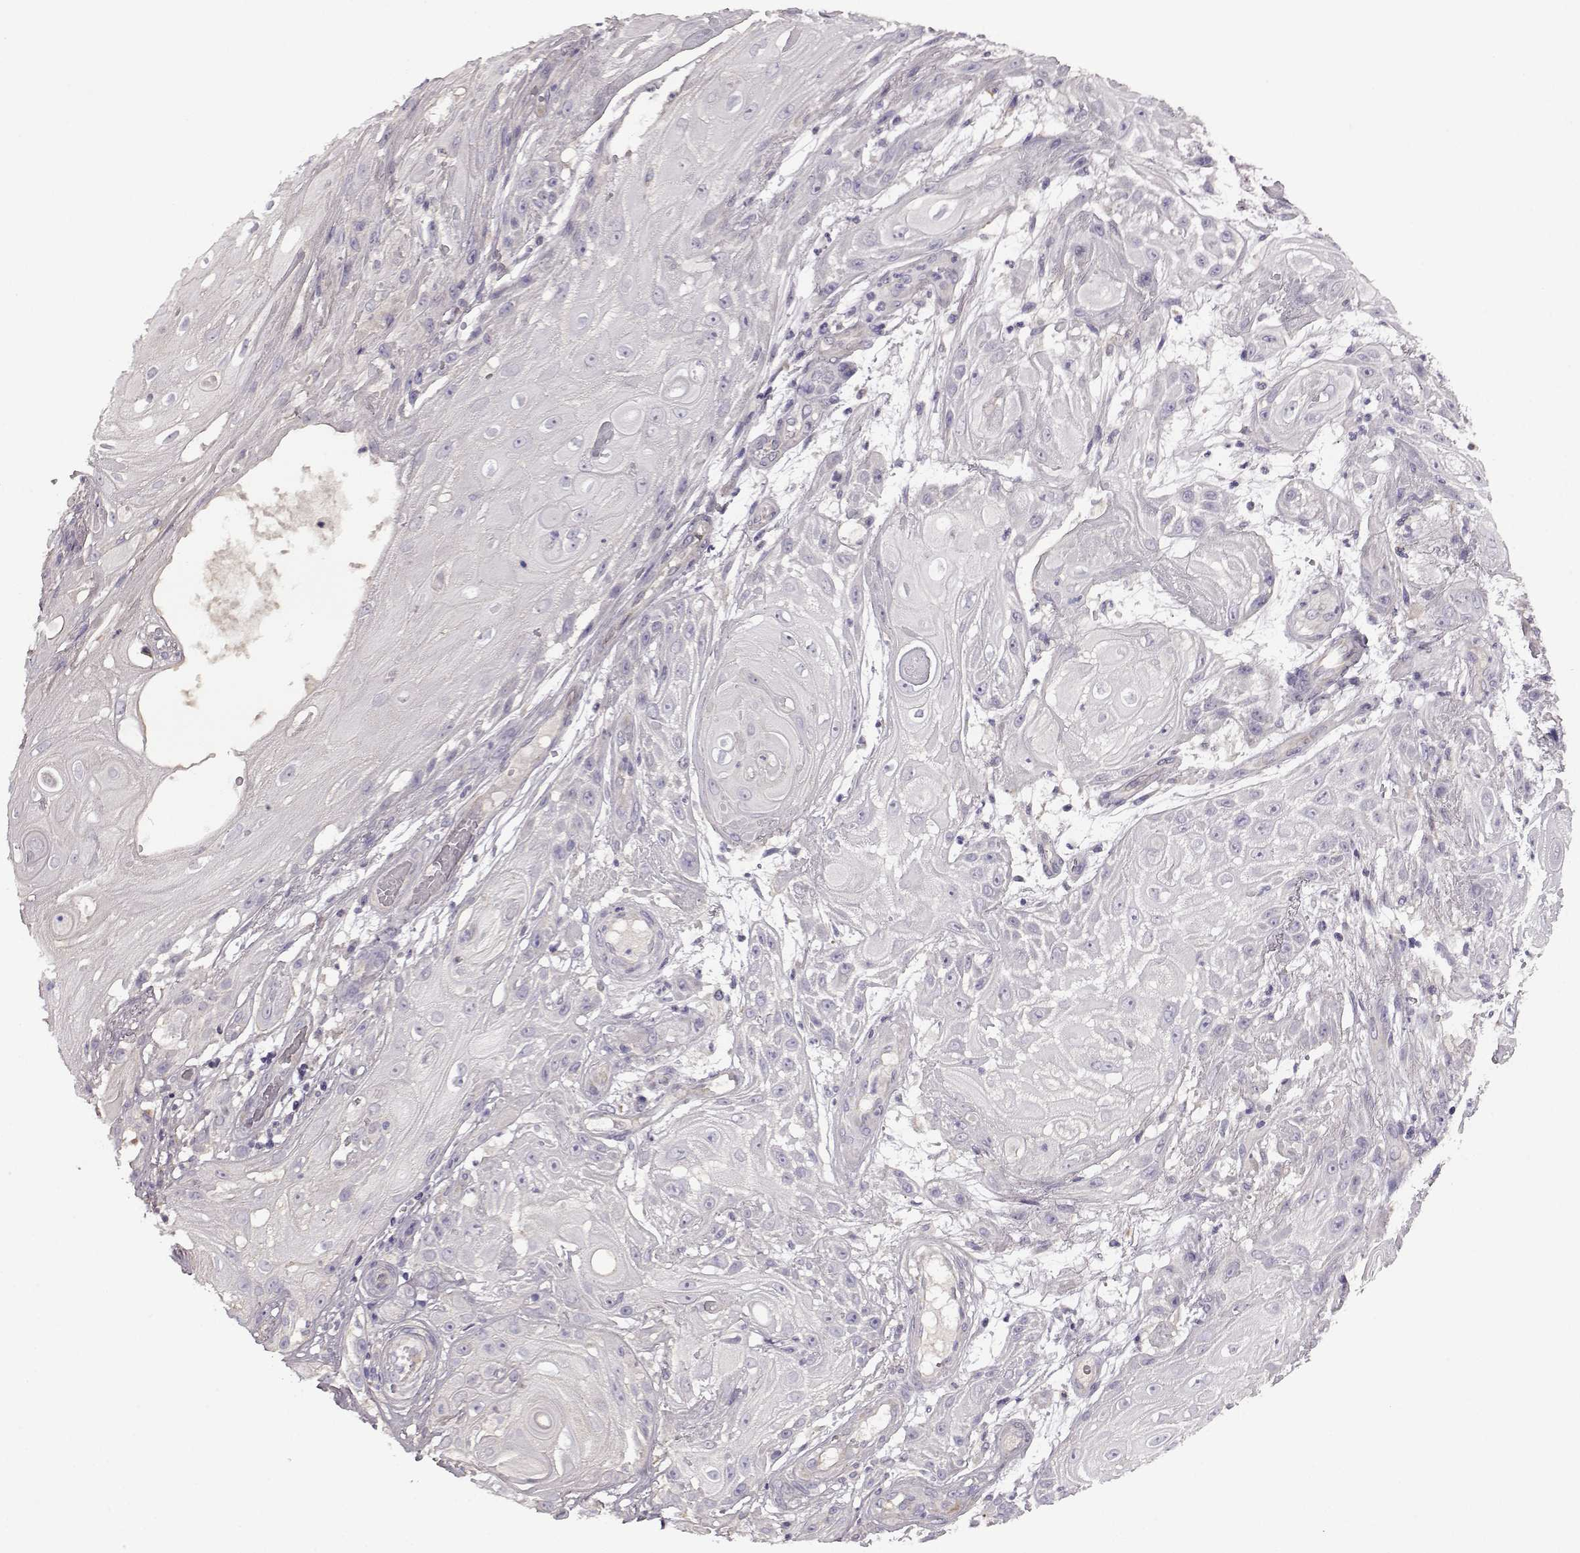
{"staining": {"intensity": "negative", "quantity": "none", "location": "none"}, "tissue": "skin cancer", "cell_type": "Tumor cells", "image_type": "cancer", "snomed": [{"axis": "morphology", "description": "Squamous cell carcinoma, NOS"}, {"axis": "topography", "description": "Skin"}], "caption": "Protein analysis of squamous cell carcinoma (skin) displays no significant staining in tumor cells. (DAB IHC with hematoxylin counter stain).", "gene": "EDDM3B", "patient": {"sex": "male", "age": 62}}